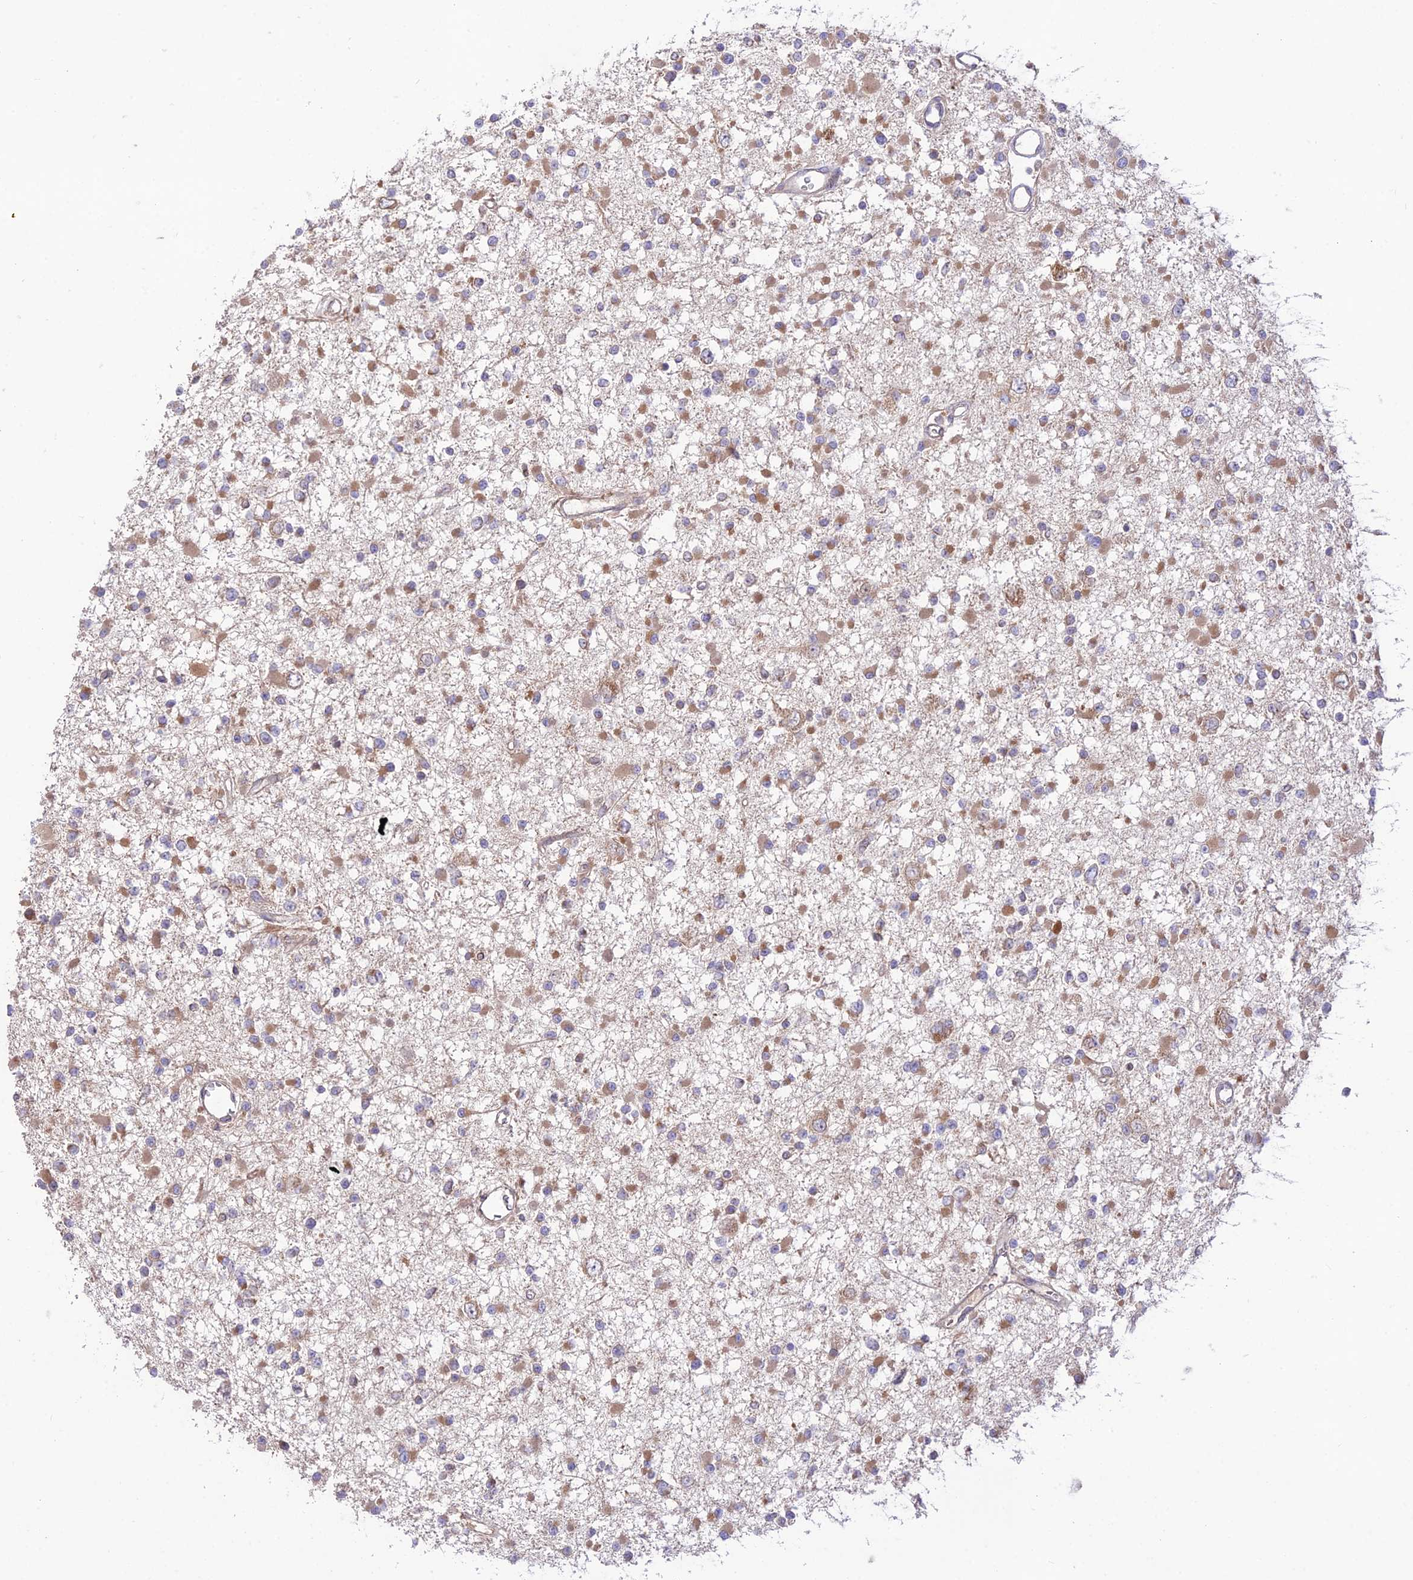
{"staining": {"intensity": "moderate", "quantity": "25%-75%", "location": "cytoplasmic/membranous"}, "tissue": "glioma", "cell_type": "Tumor cells", "image_type": "cancer", "snomed": [{"axis": "morphology", "description": "Glioma, malignant, Low grade"}, {"axis": "topography", "description": "Brain"}], "caption": "Moderate cytoplasmic/membranous expression for a protein is identified in approximately 25%-75% of tumor cells of glioma using immunohistochemistry.", "gene": "TMEM259", "patient": {"sex": "female", "age": 22}}